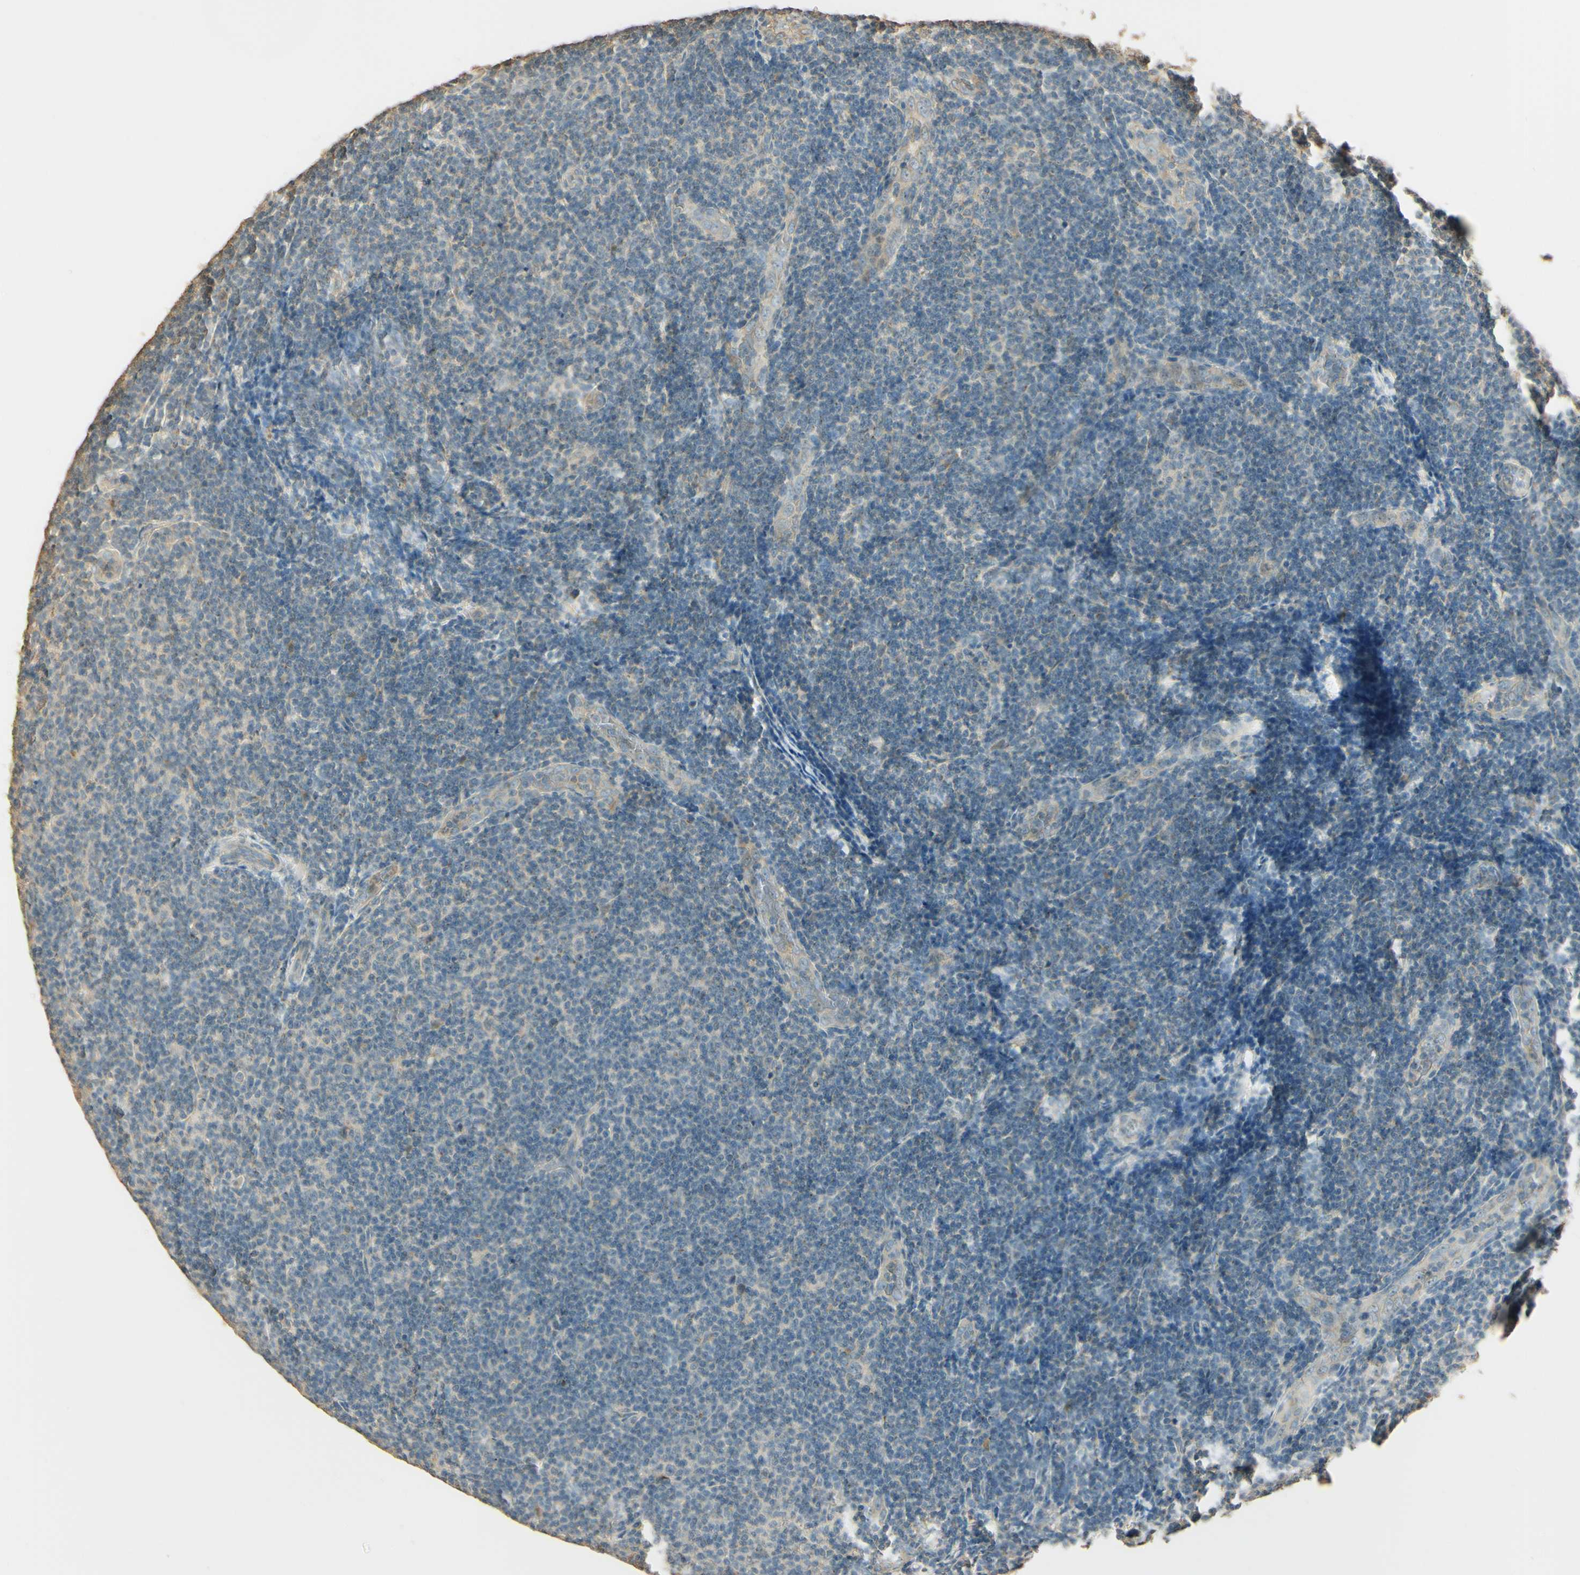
{"staining": {"intensity": "negative", "quantity": "none", "location": "none"}, "tissue": "lymphoma", "cell_type": "Tumor cells", "image_type": "cancer", "snomed": [{"axis": "morphology", "description": "Malignant lymphoma, non-Hodgkin's type, Low grade"}, {"axis": "topography", "description": "Lymph node"}], "caption": "Immunohistochemical staining of malignant lymphoma, non-Hodgkin's type (low-grade) exhibits no significant staining in tumor cells. (DAB (3,3'-diaminobenzidine) immunohistochemistry (IHC) with hematoxylin counter stain).", "gene": "UXS1", "patient": {"sex": "male", "age": 83}}